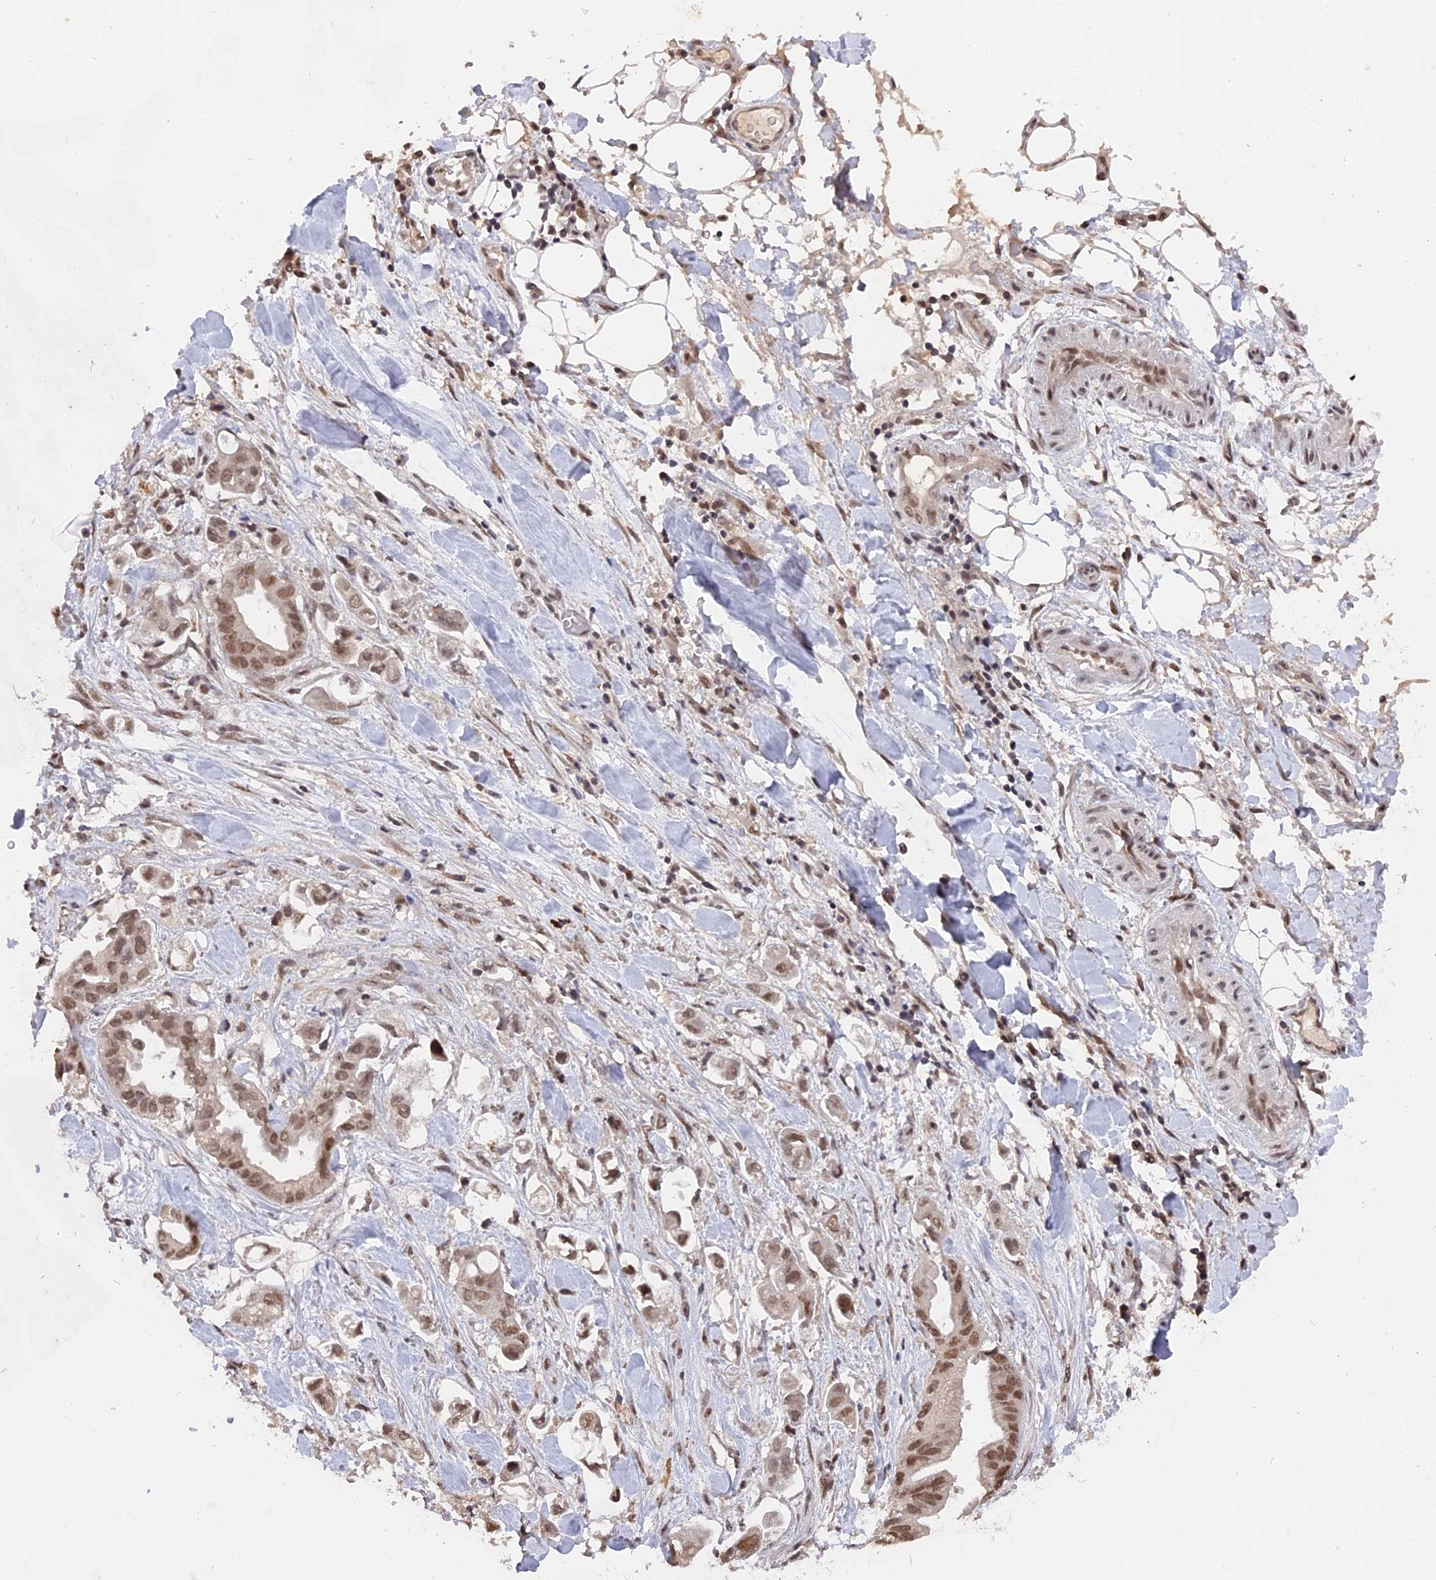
{"staining": {"intensity": "moderate", "quantity": ">75%", "location": "nuclear"}, "tissue": "stomach cancer", "cell_type": "Tumor cells", "image_type": "cancer", "snomed": [{"axis": "morphology", "description": "Adenocarcinoma, NOS"}, {"axis": "topography", "description": "Stomach"}], "caption": "IHC of human stomach cancer exhibits medium levels of moderate nuclear staining in approximately >75% of tumor cells.", "gene": "NR1H3", "patient": {"sex": "male", "age": 62}}